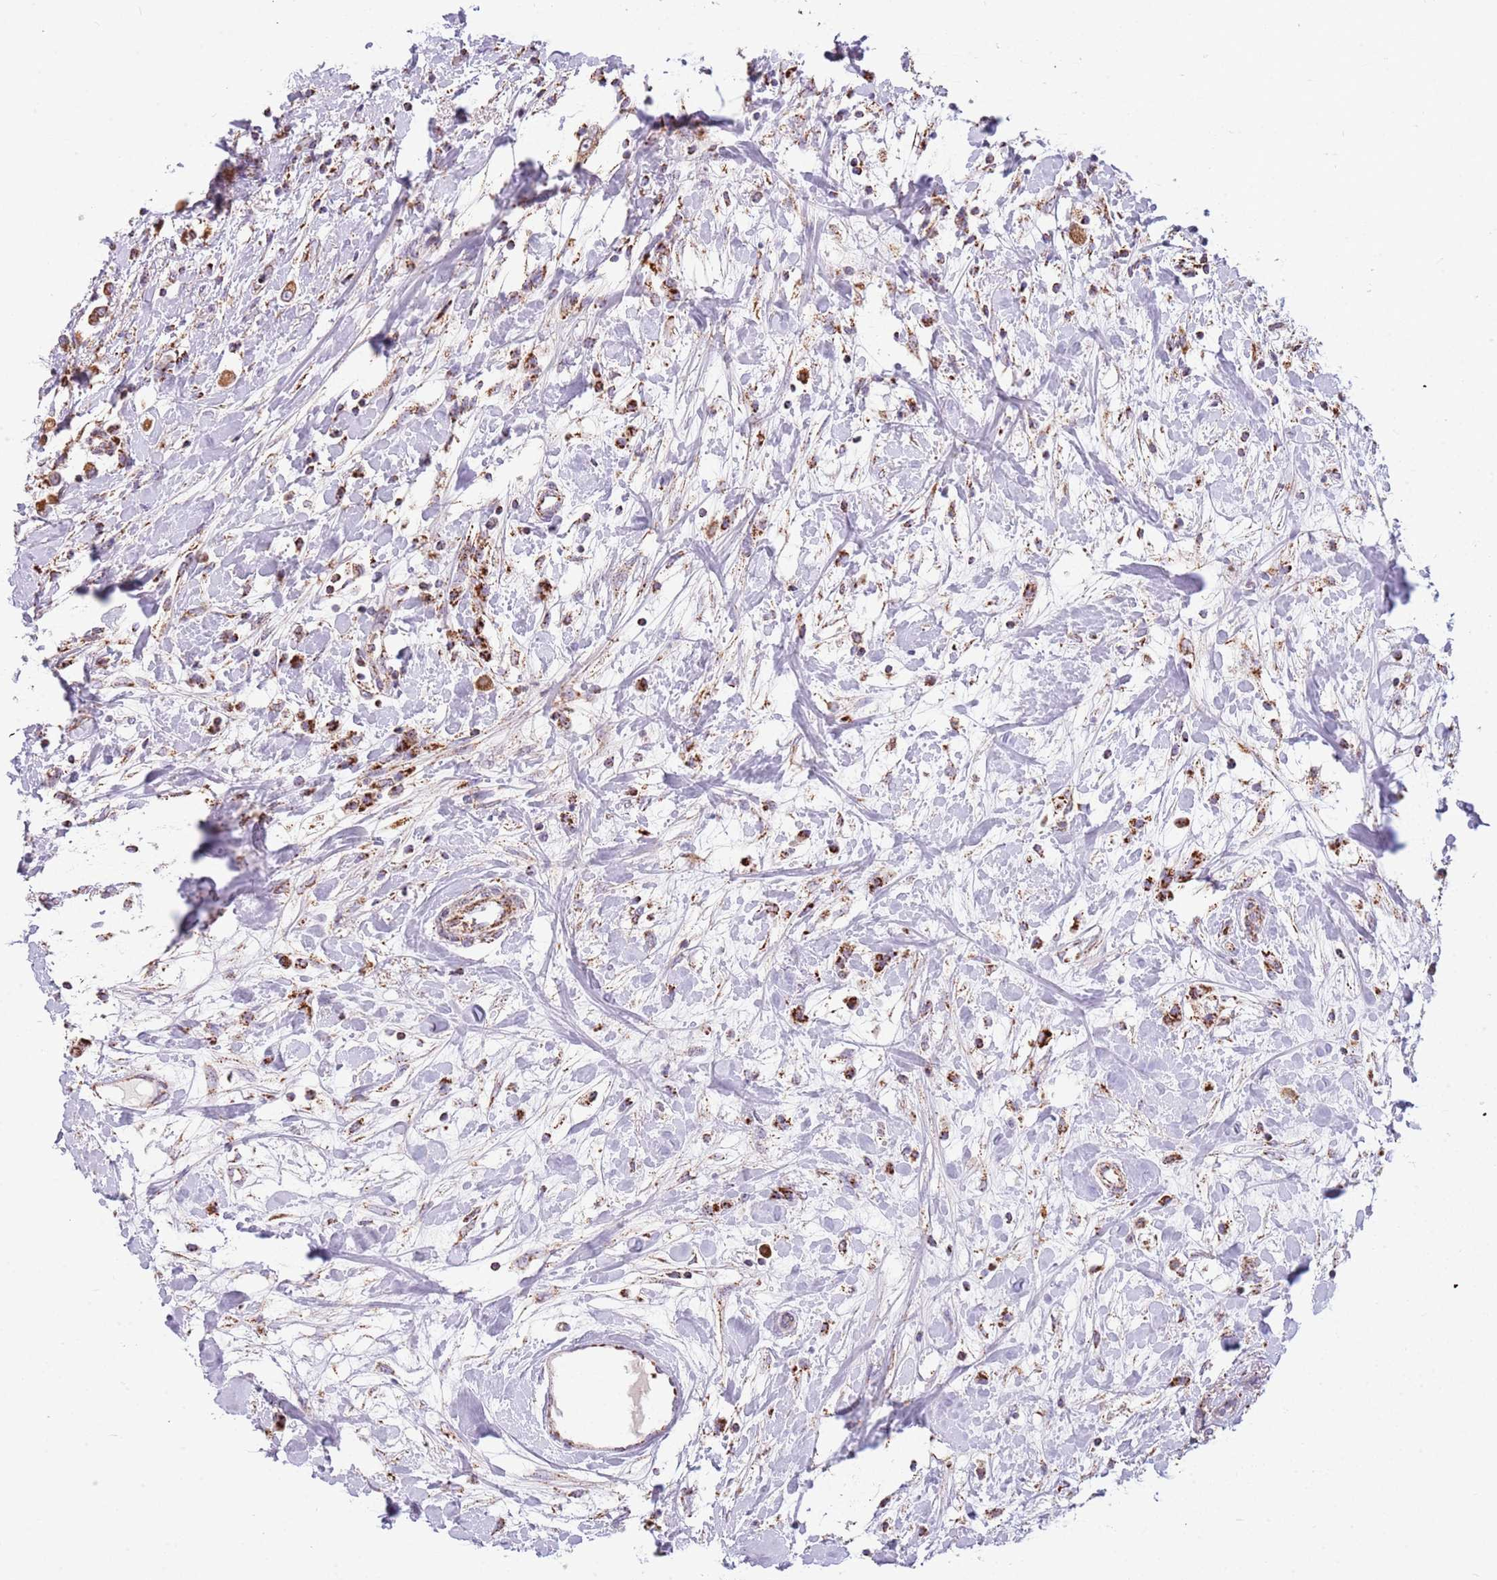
{"staining": {"intensity": "strong", "quantity": "25%-75%", "location": "cytoplasmic/membranous"}, "tissue": "breast cancer", "cell_type": "Tumor cells", "image_type": "cancer", "snomed": [{"axis": "morphology", "description": "Duct carcinoma"}, {"axis": "topography", "description": "Breast"}], "caption": "Human breast cancer stained with a brown dye reveals strong cytoplasmic/membranous positive positivity in approximately 25%-75% of tumor cells.", "gene": "LHX6", "patient": {"sex": "female", "age": 61}}